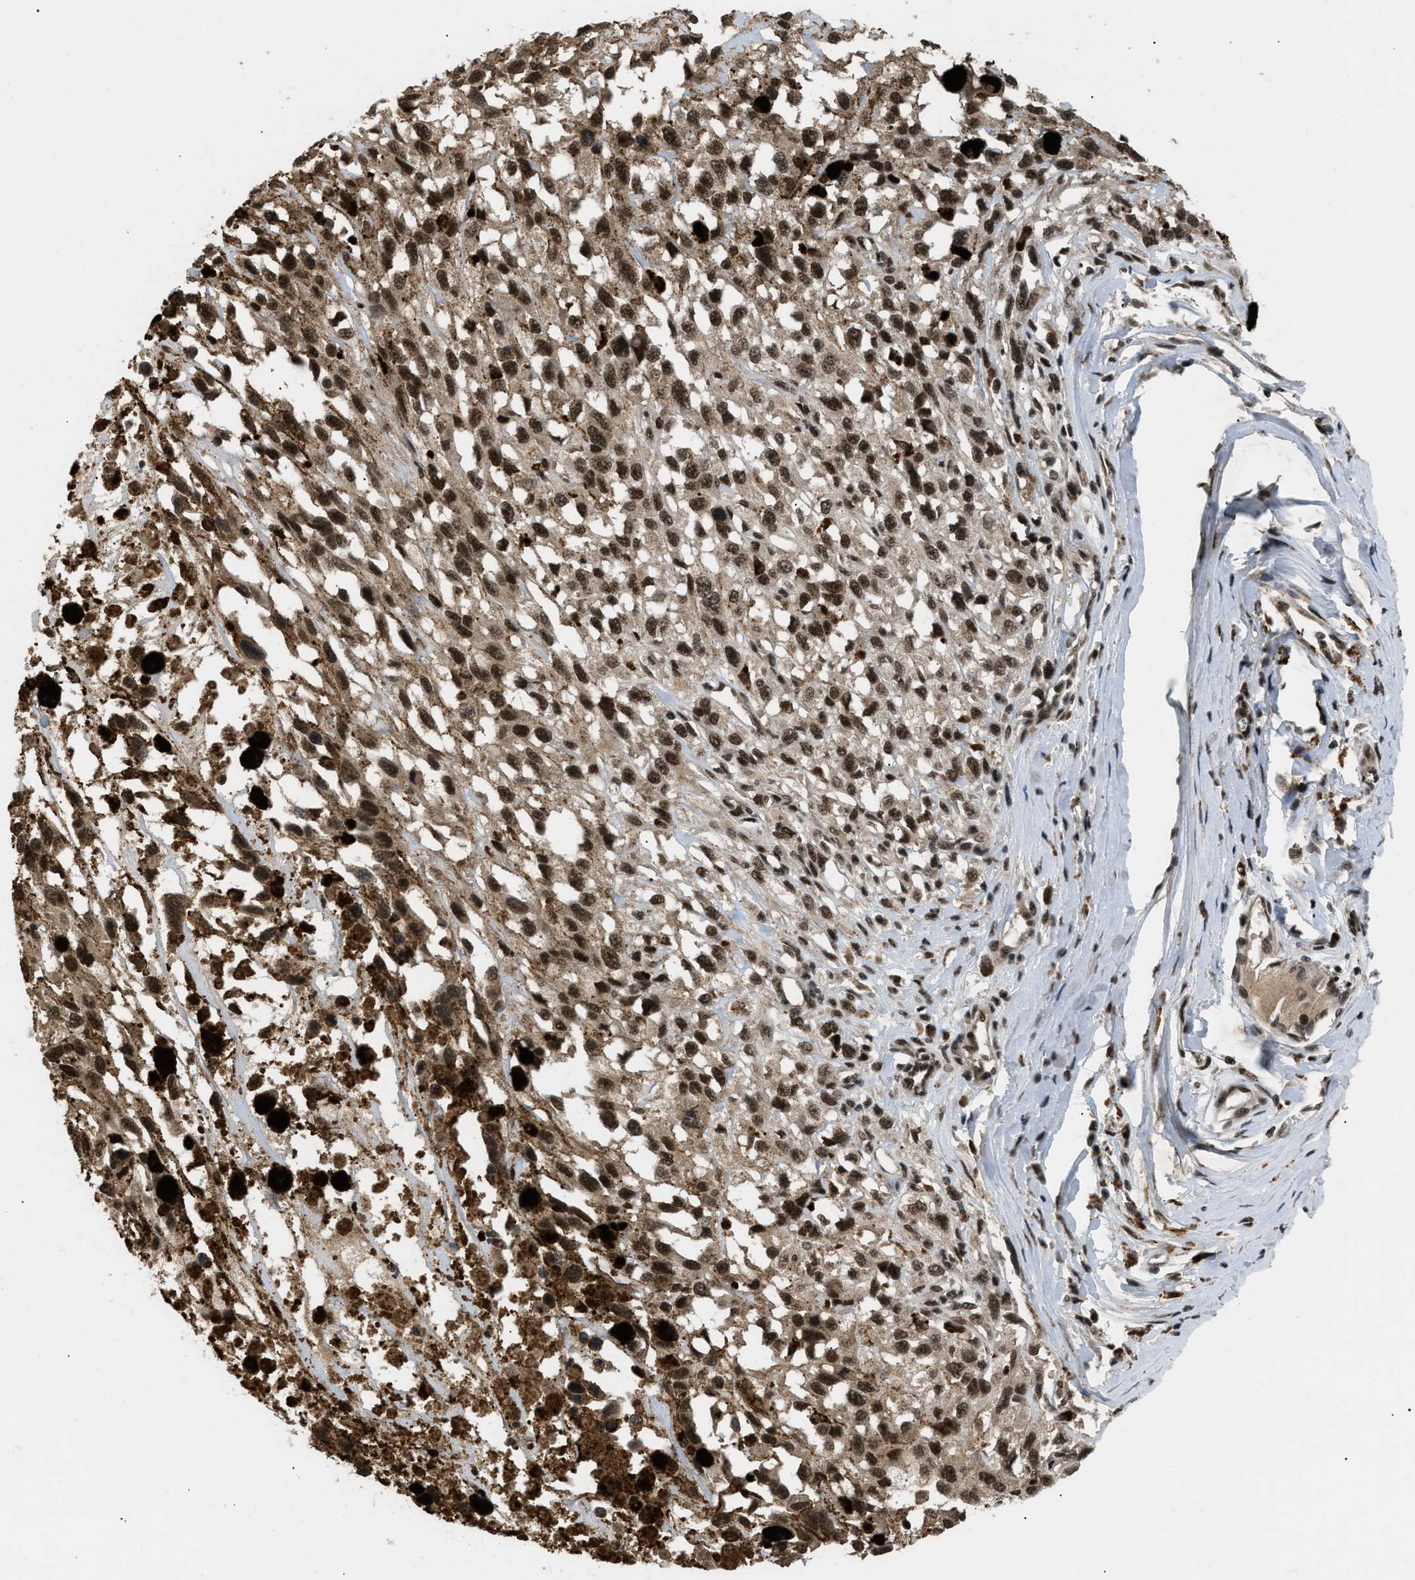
{"staining": {"intensity": "strong", "quantity": ">75%", "location": "nuclear"}, "tissue": "melanoma", "cell_type": "Tumor cells", "image_type": "cancer", "snomed": [{"axis": "morphology", "description": "Malignant melanoma, Metastatic site"}, {"axis": "topography", "description": "Lymph node"}], "caption": "Approximately >75% of tumor cells in melanoma show strong nuclear protein staining as visualized by brown immunohistochemical staining.", "gene": "RBM5", "patient": {"sex": "male", "age": 59}}